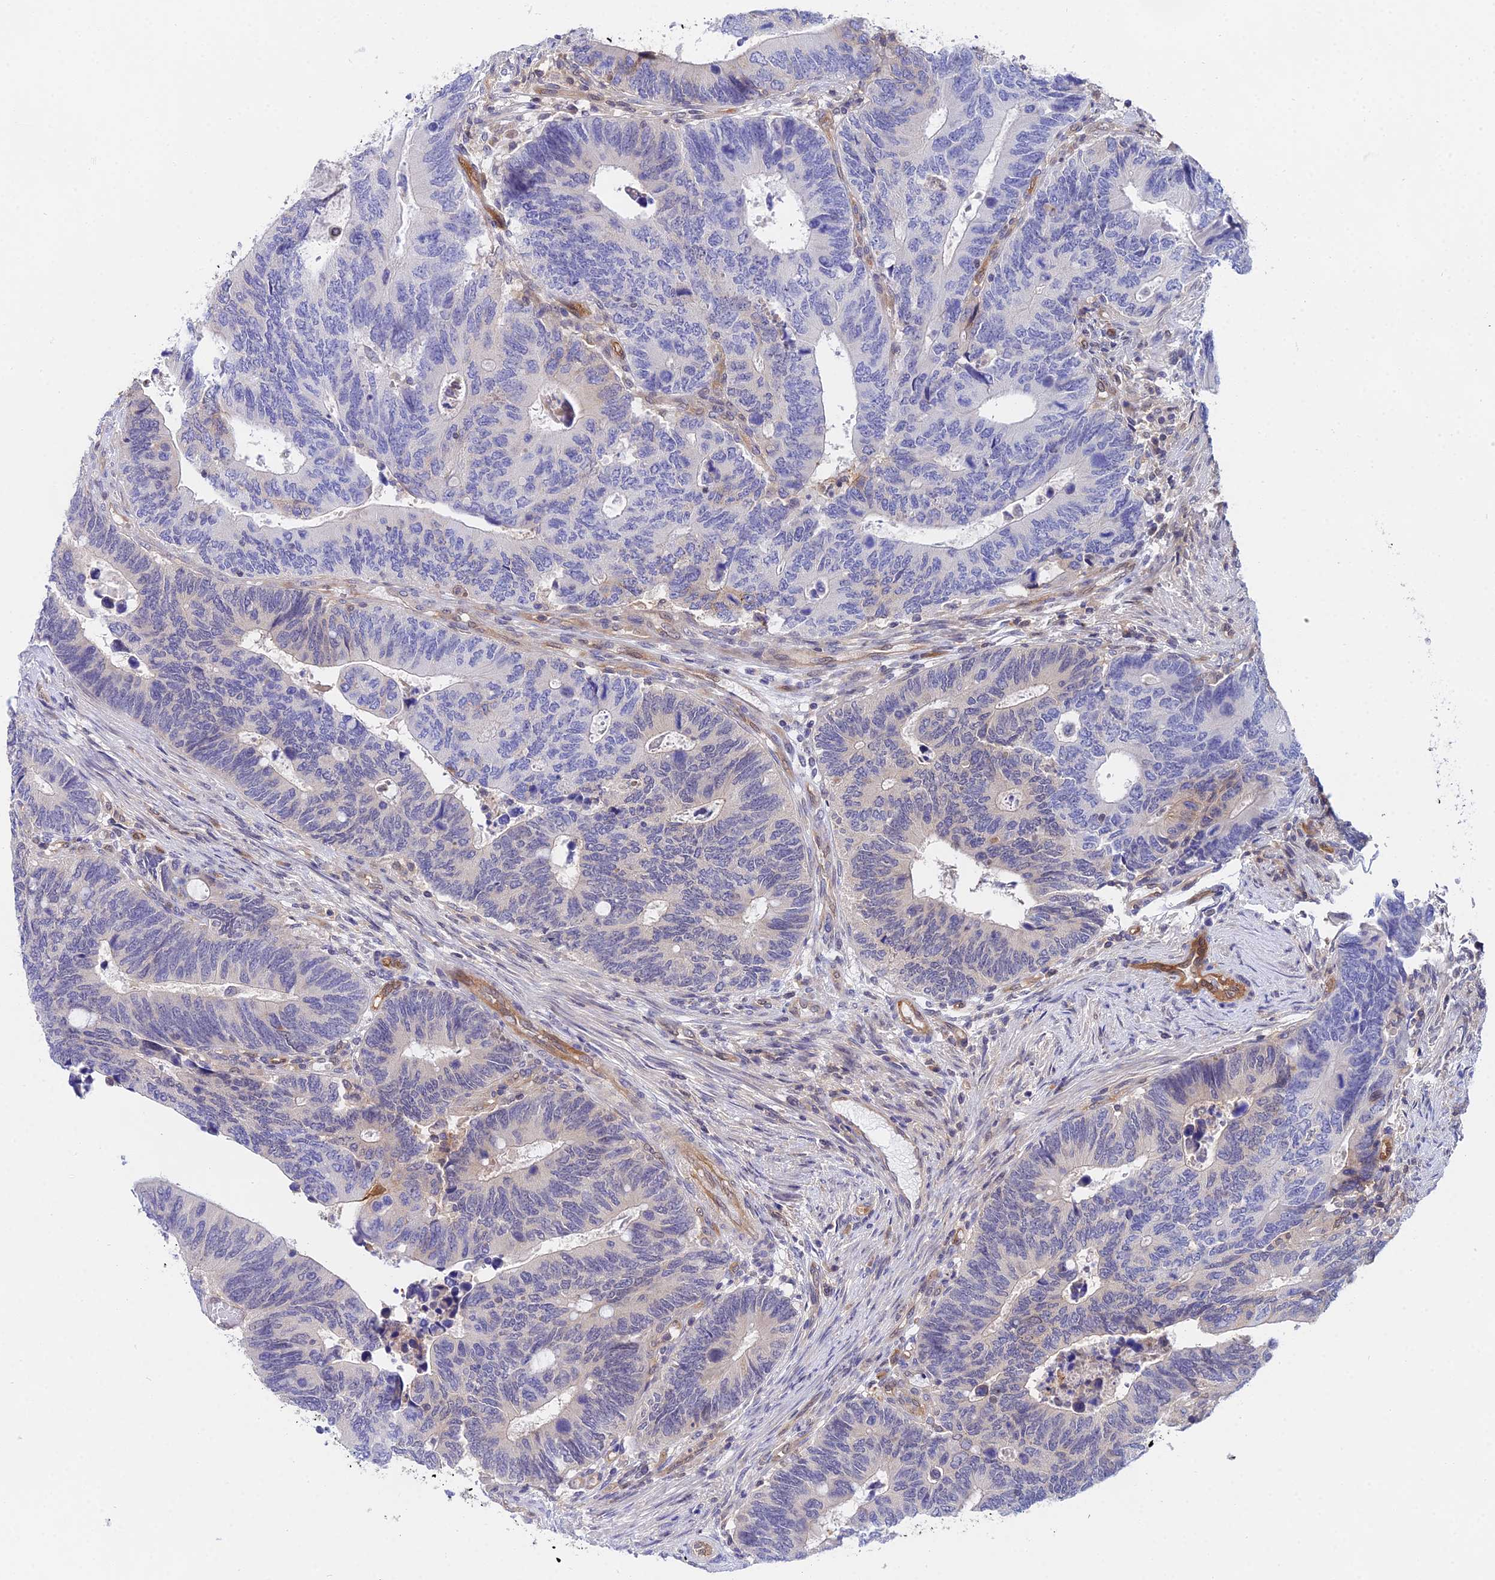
{"staining": {"intensity": "negative", "quantity": "none", "location": "none"}, "tissue": "colorectal cancer", "cell_type": "Tumor cells", "image_type": "cancer", "snomed": [{"axis": "morphology", "description": "Adenocarcinoma, NOS"}, {"axis": "topography", "description": "Colon"}], "caption": "Immunohistochemical staining of human colorectal cancer exhibits no significant expression in tumor cells.", "gene": "PPP2R2C", "patient": {"sex": "male", "age": 87}}